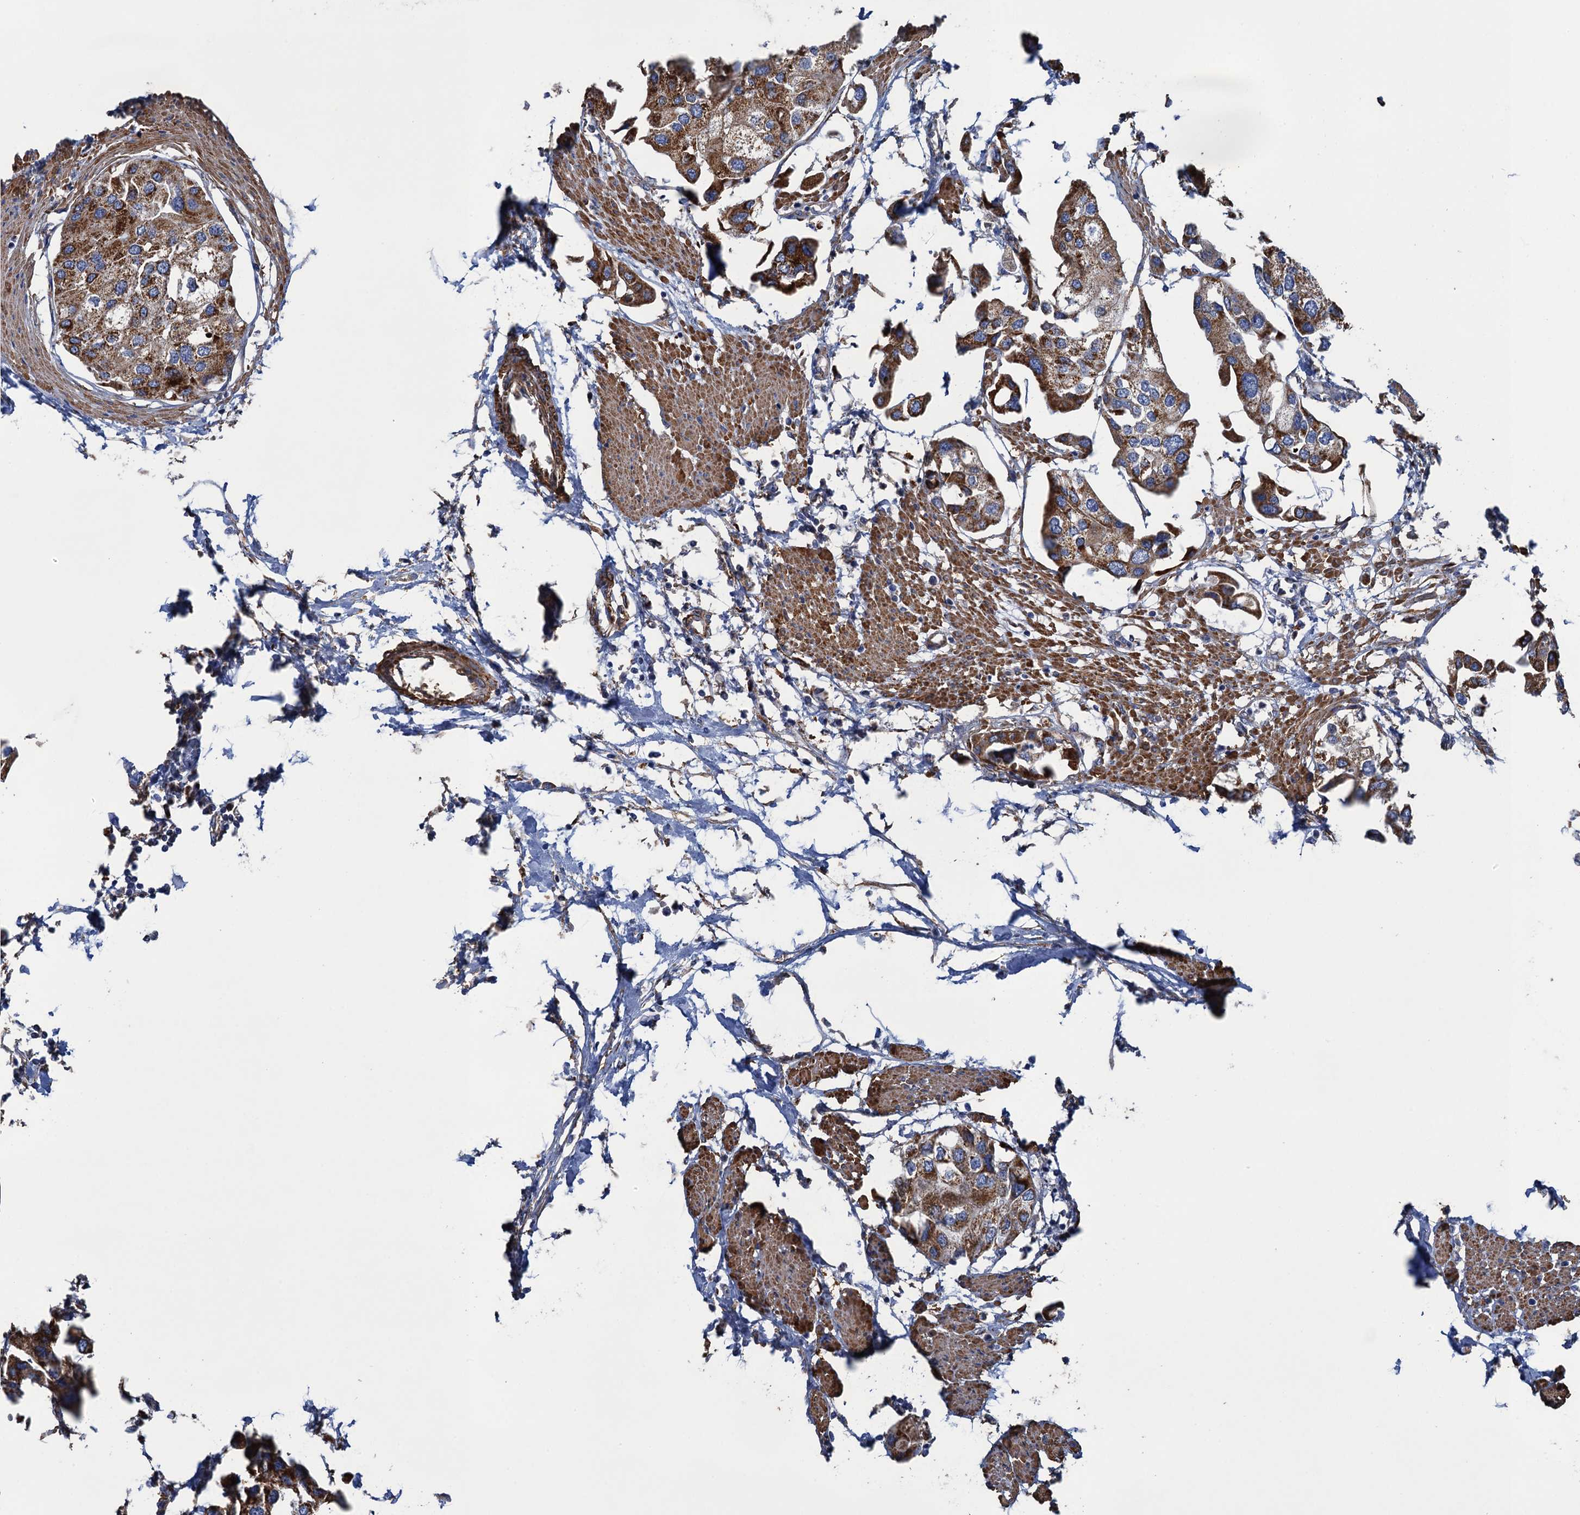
{"staining": {"intensity": "strong", "quantity": "25%-75%", "location": "cytoplasmic/membranous"}, "tissue": "urothelial cancer", "cell_type": "Tumor cells", "image_type": "cancer", "snomed": [{"axis": "morphology", "description": "Urothelial carcinoma, High grade"}, {"axis": "topography", "description": "Urinary bladder"}], "caption": "There is high levels of strong cytoplasmic/membranous staining in tumor cells of urothelial cancer, as demonstrated by immunohistochemical staining (brown color).", "gene": "GCSH", "patient": {"sex": "male", "age": 64}}